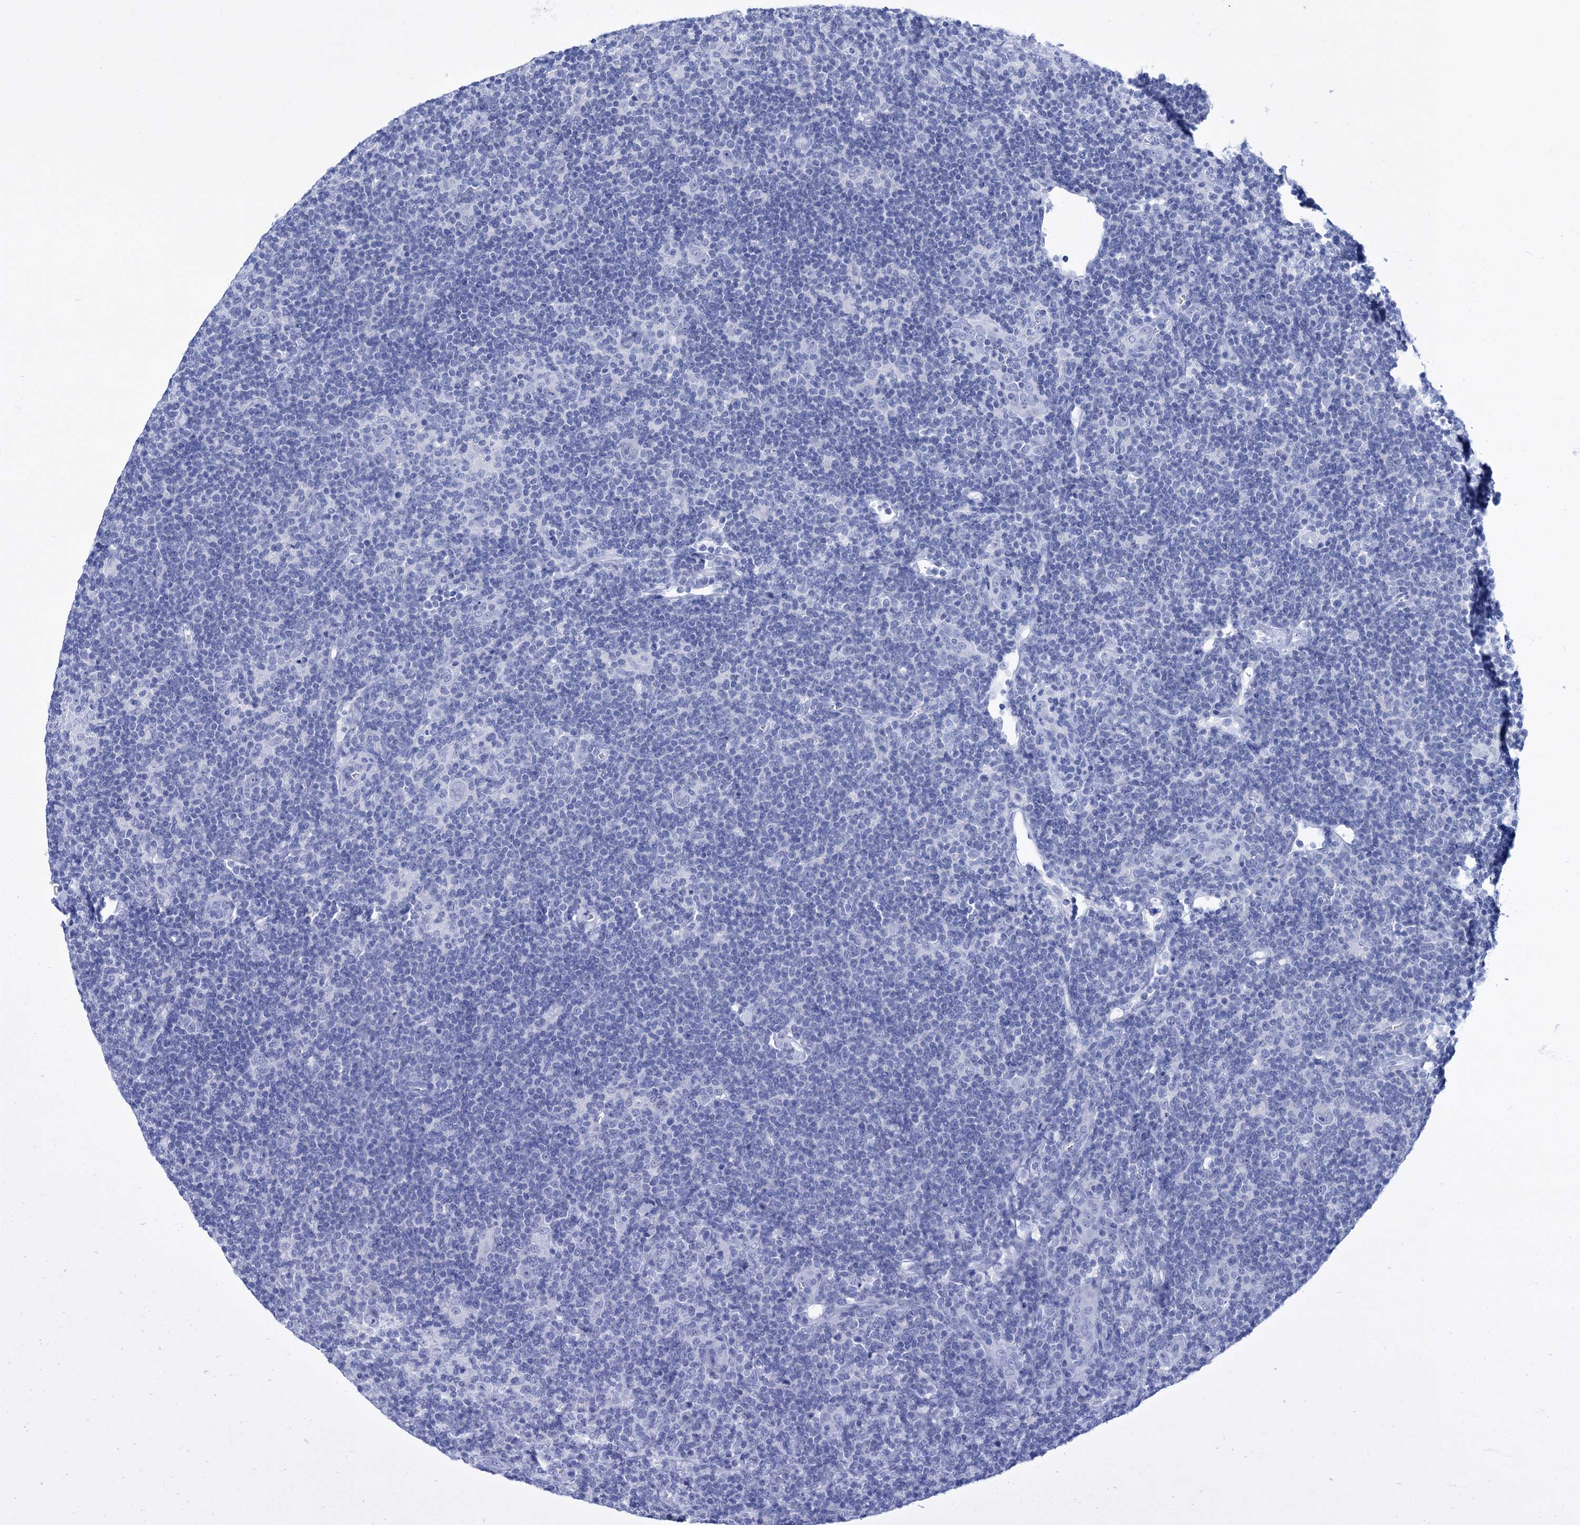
{"staining": {"intensity": "negative", "quantity": "none", "location": "none"}, "tissue": "lymphoma", "cell_type": "Tumor cells", "image_type": "cancer", "snomed": [{"axis": "morphology", "description": "Hodgkin's disease, NOS"}, {"axis": "topography", "description": "Lymph node"}], "caption": "IHC photomicrograph of neoplastic tissue: human lymphoma stained with DAB reveals no significant protein expression in tumor cells.", "gene": "FBXW12", "patient": {"sex": "female", "age": 57}}